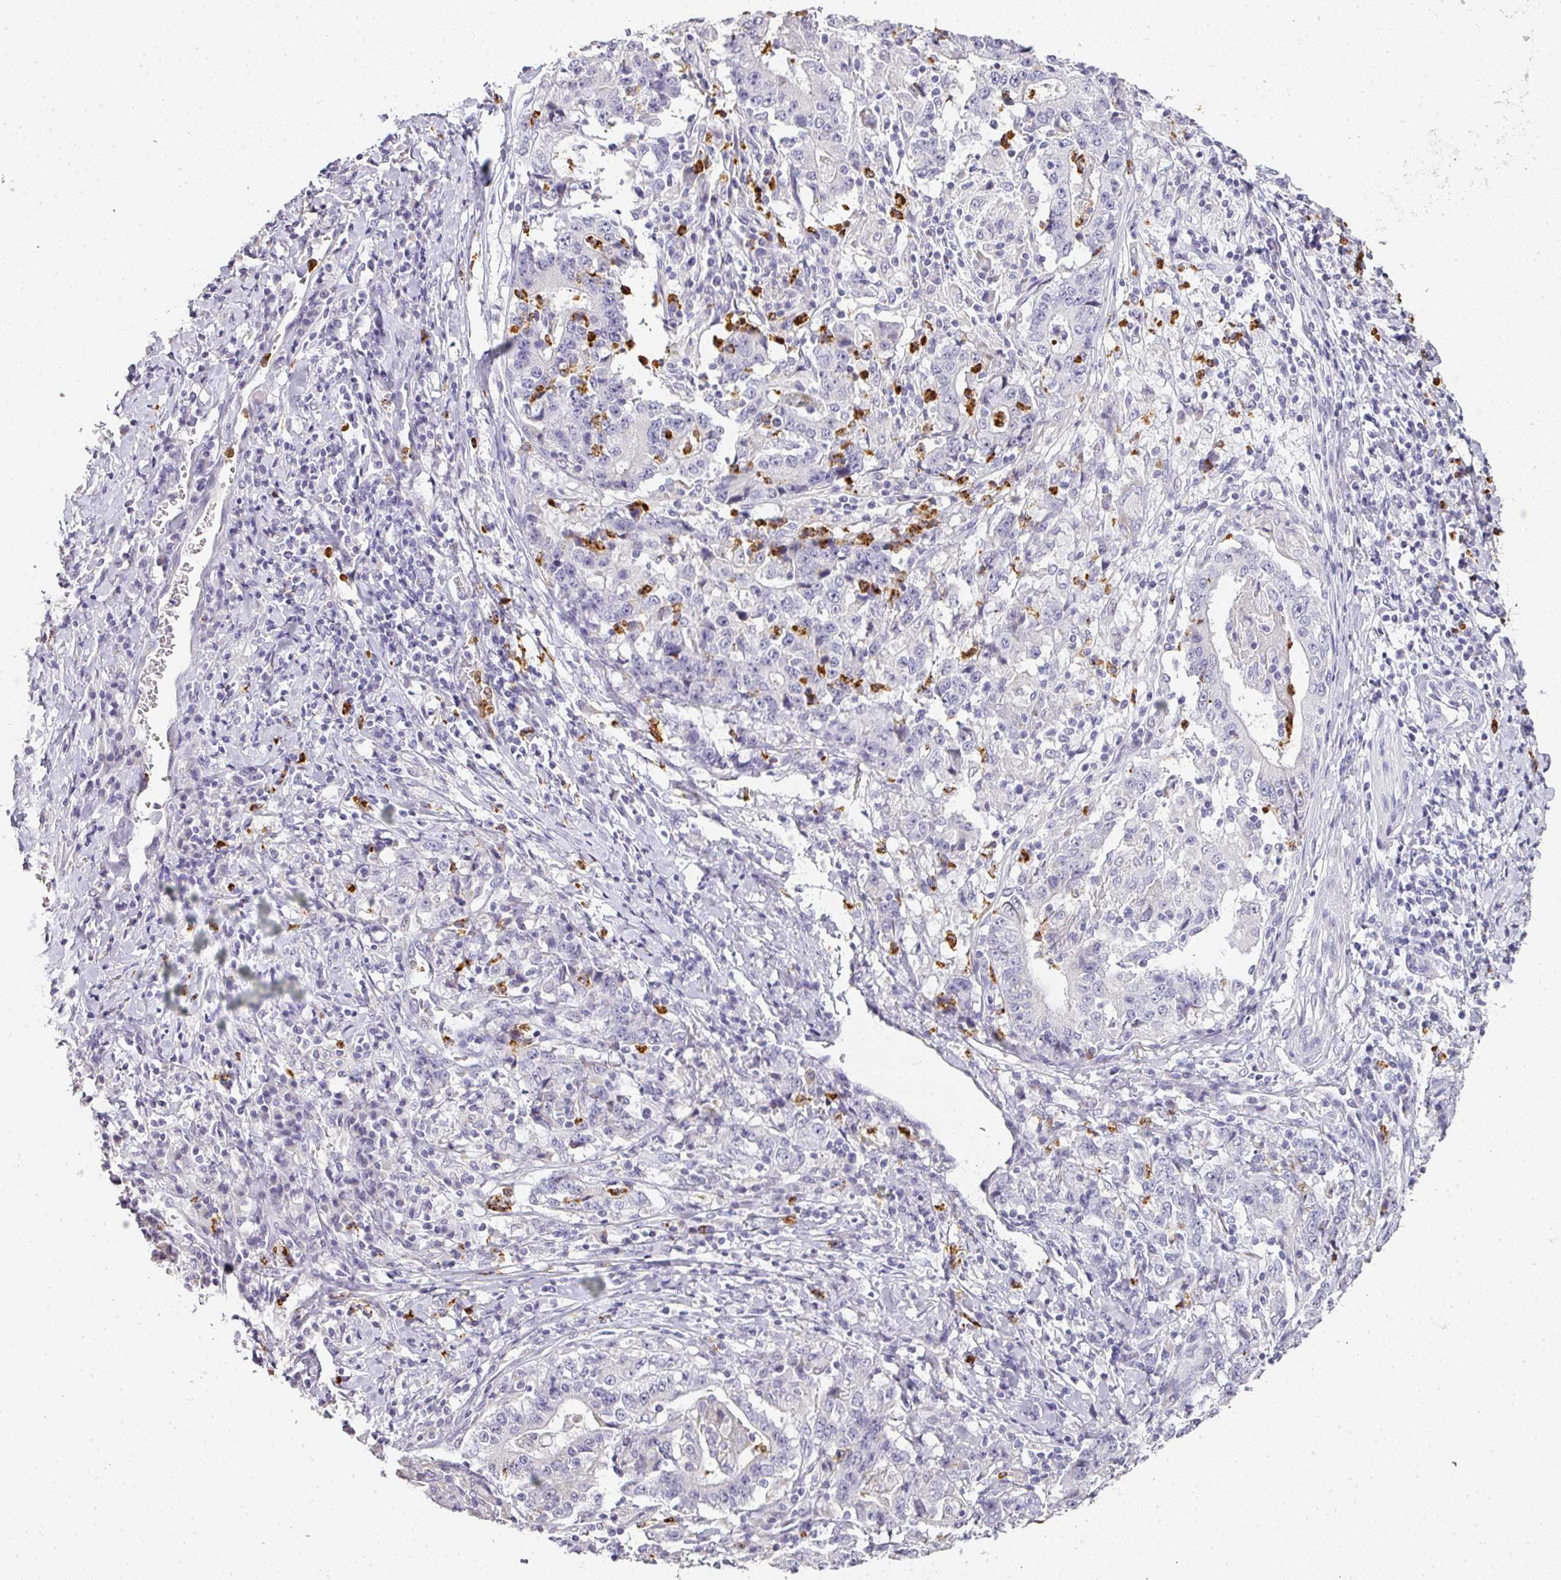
{"staining": {"intensity": "negative", "quantity": "none", "location": "none"}, "tissue": "stomach cancer", "cell_type": "Tumor cells", "image_type": "cancer", "snomed": [{"axis": "morphology", "description": "Normal tissue, NOS"}, {"axis": "morphology", "description": "Adenocarcinoma, NOS"}, {"axis": "topography", "description": "Stomach, upper"}, {"axis": "topography", "description": "Stomach"}], "caption": "High power microscopy photomicrograph of an immunohistochemistry (IHC) histopathology image of stomach cancer (adenocarcinoma), revealing no significant positivity in tumor cells.", "gene": "CAMP", "patient": {"sex": "male", "age": 59}}